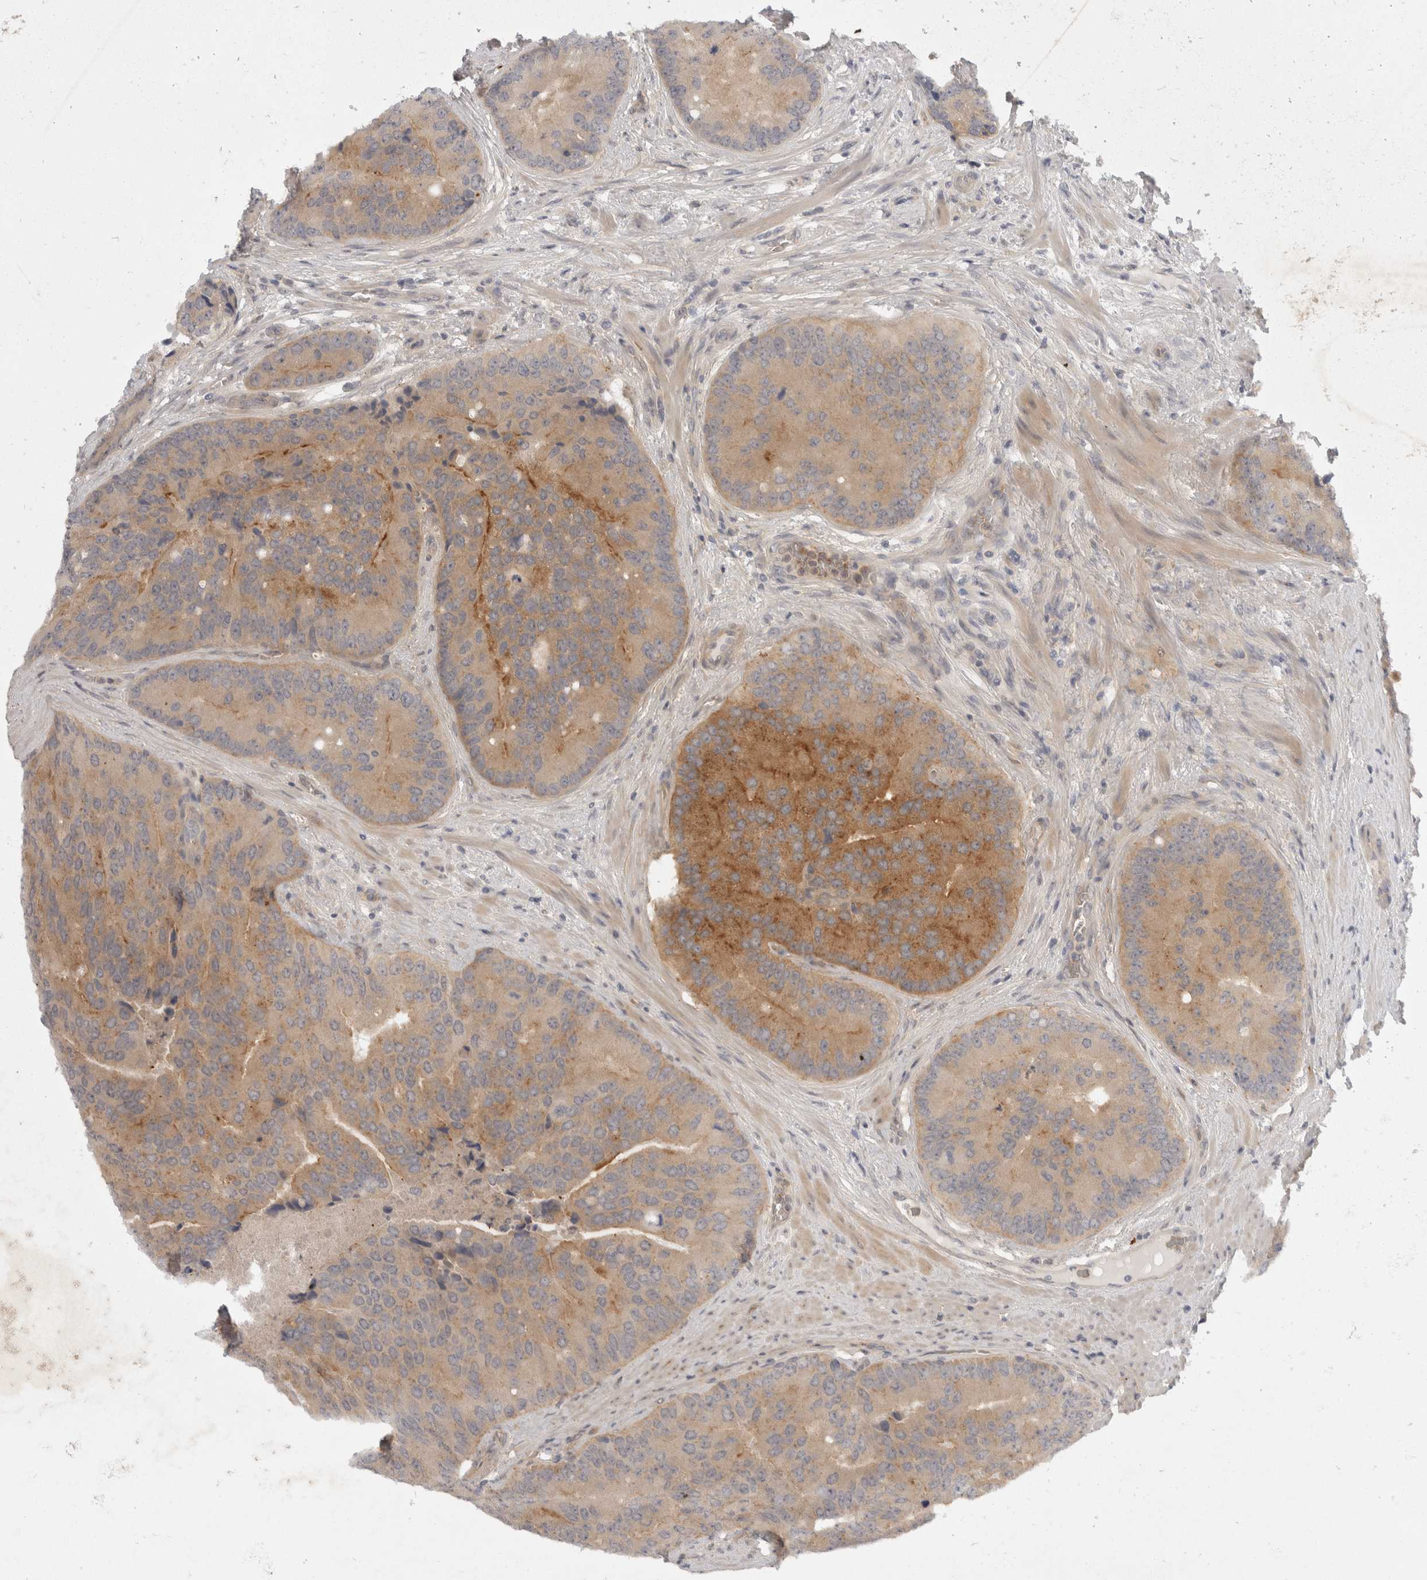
{"staining": {"intensity": "moderate", "quantity": ">75%", "location": "cytoplasmic/membranous"}, "tissue": "prostate cancer", "cell_type": "Tumor cells", "image_type": "cancer", "snomed": [{"axis": "morphology", "description": "Adenocarcinoma, High grade"}, {"axis": "topography", "description": "Prostate"}], "caption": "Prostate cancer (adenocarcinoma (high-grade)) was stained to show a protein in brown. There is medium levels of moderate cytoplasmic/membranous staining in about >75% of tumor cells.", "gene": "TOM1L2", "patient": {"sex": "male", "age": 70}}